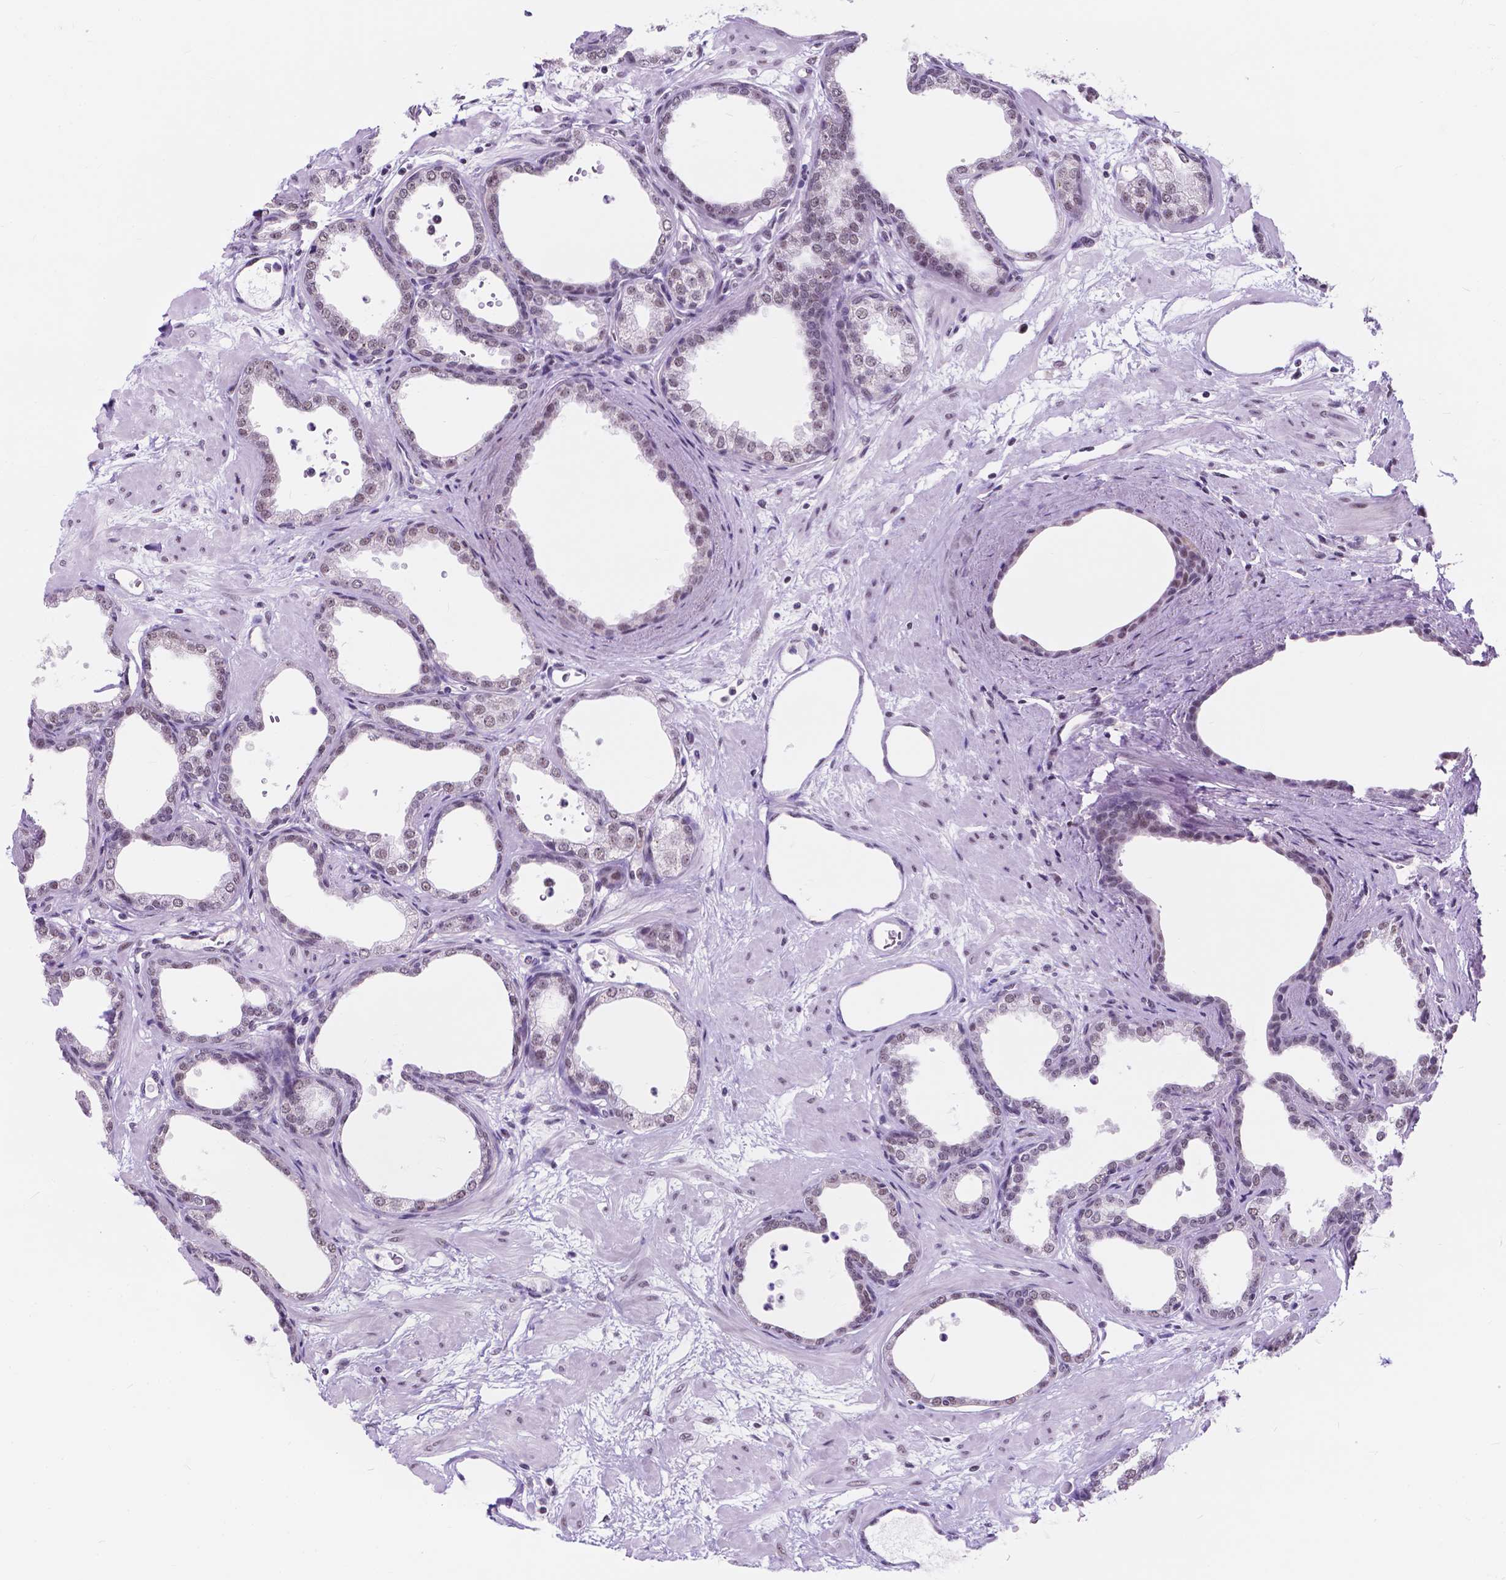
{"staining": {"intensity": "weak", "quantity": "25%-75%", "location": "nuclear"}, "tissue": "prostate", "cell_type": "Glandular cells", "image_type": "normal", "snomed": [{"axis": "morphology", "description": "Normal tissue, NOS"}, {"axis": "topography", "description": "Prostate"}], "caption": "Glandular cells exhibit low levels of weak nuclear positivity in about 25%-75% of cells in benign prostate. (IHC, brightfield microscopy, high magnification).", "gene": "BCAS2", "patient": {"sex": "male", "age": 37}}